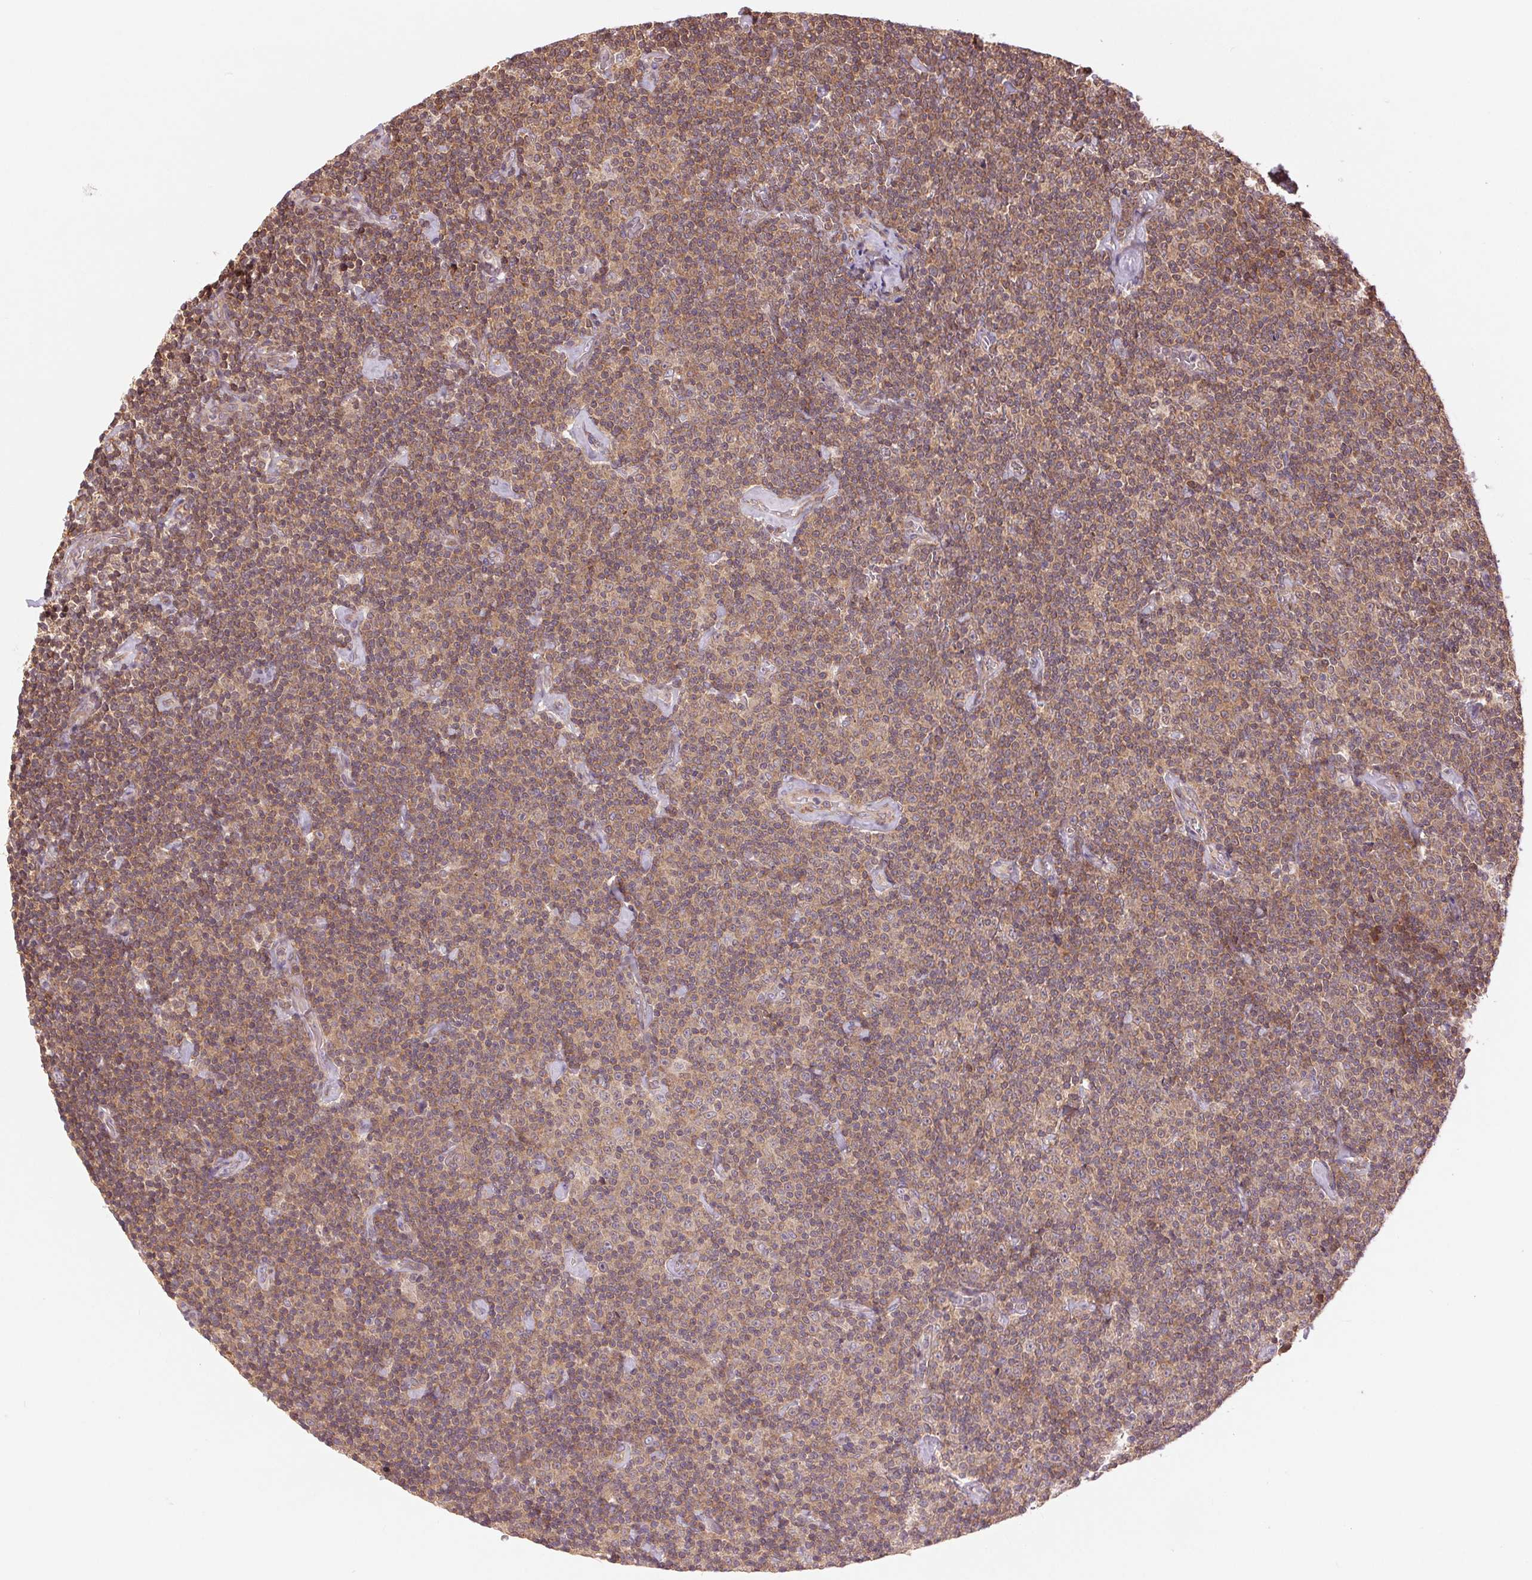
{"staining": {"intensity": "moderate", "quantity": ">75%", "location": "cytoplasmic/membranous"}, "tissue": "lymphoma", "cell_type": "Tumor cells", "image_type": "cancer", "snomed": [{"axis": "morphology", "description": "Malignant lymphoma, non-Hodgkin's type, Low grade"}, {"axis": "topography", "description": "Lymph node"}], "caption": "A brown stain shows moderate cytoplasmic/membranous positivity of a protein in human malignant lymphoma, non-Hodgkin's type (low-grade) tumor cells.", "gene": "BTF3L4", "patient": {"sex": "male", "age": 81}}